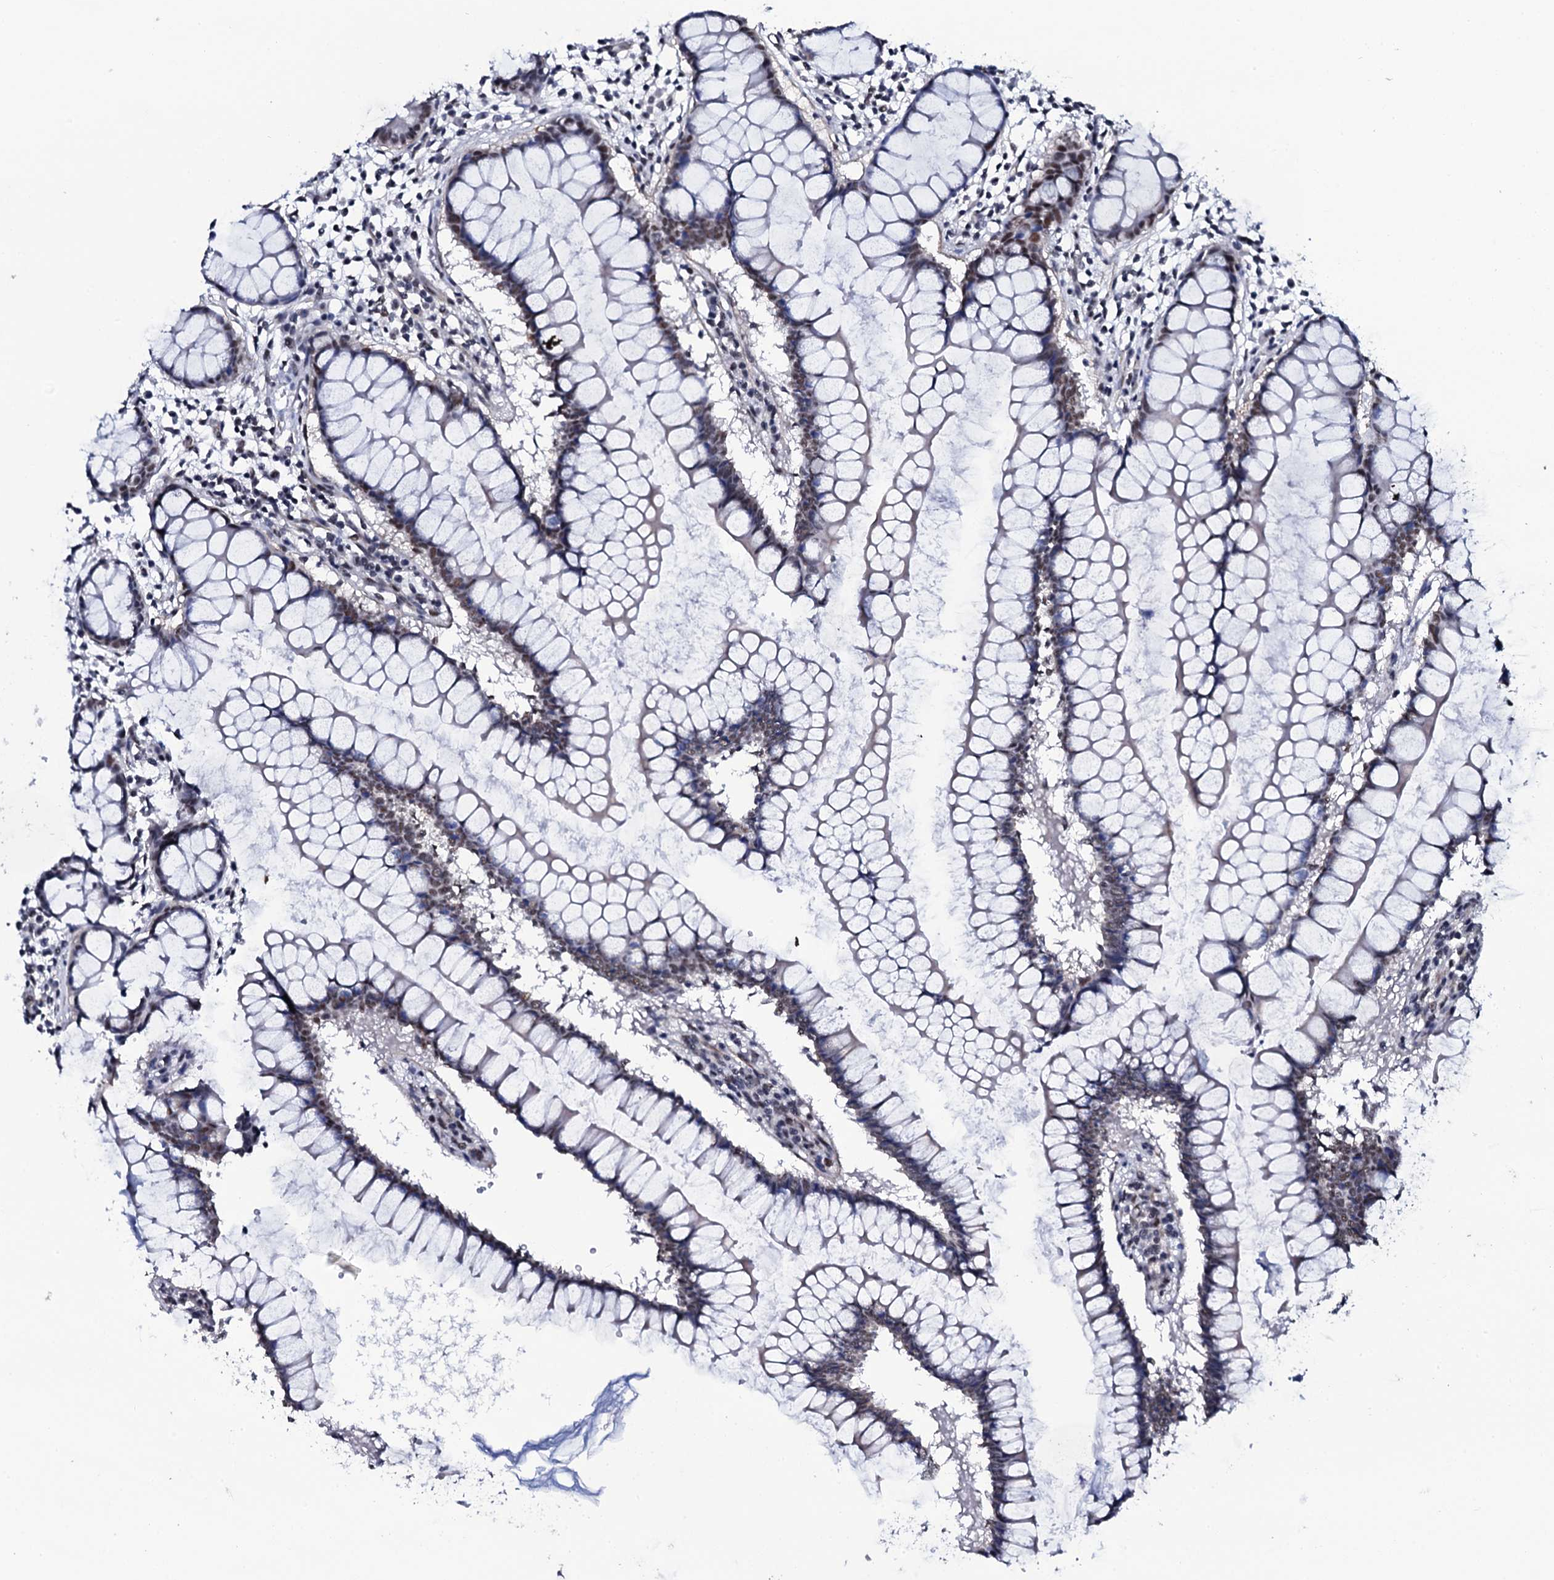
{"staining": {"intensity": "moderate", "quantity": "25%-75%", "location": "nuclear"}, "tissue": "colon", "cell_type": "Glandular cells", "image_type": "normal", "snomed": [{"axis": "morphology", "description": "Normal tissue, NOS"}, {"axis": "morphology", "description": "Adenocarcinoma, NOS"}, {"axis": "topography", "description": "Colon"}], "caption": "A high-resolution photomicrograph shows immunohistochemistry staining of normal colon, which displays moderate nuclear expression in about 25%-75% of glandular cells.", "gene": "CWC15", "patient": {"sex": "female", "age": 55}}